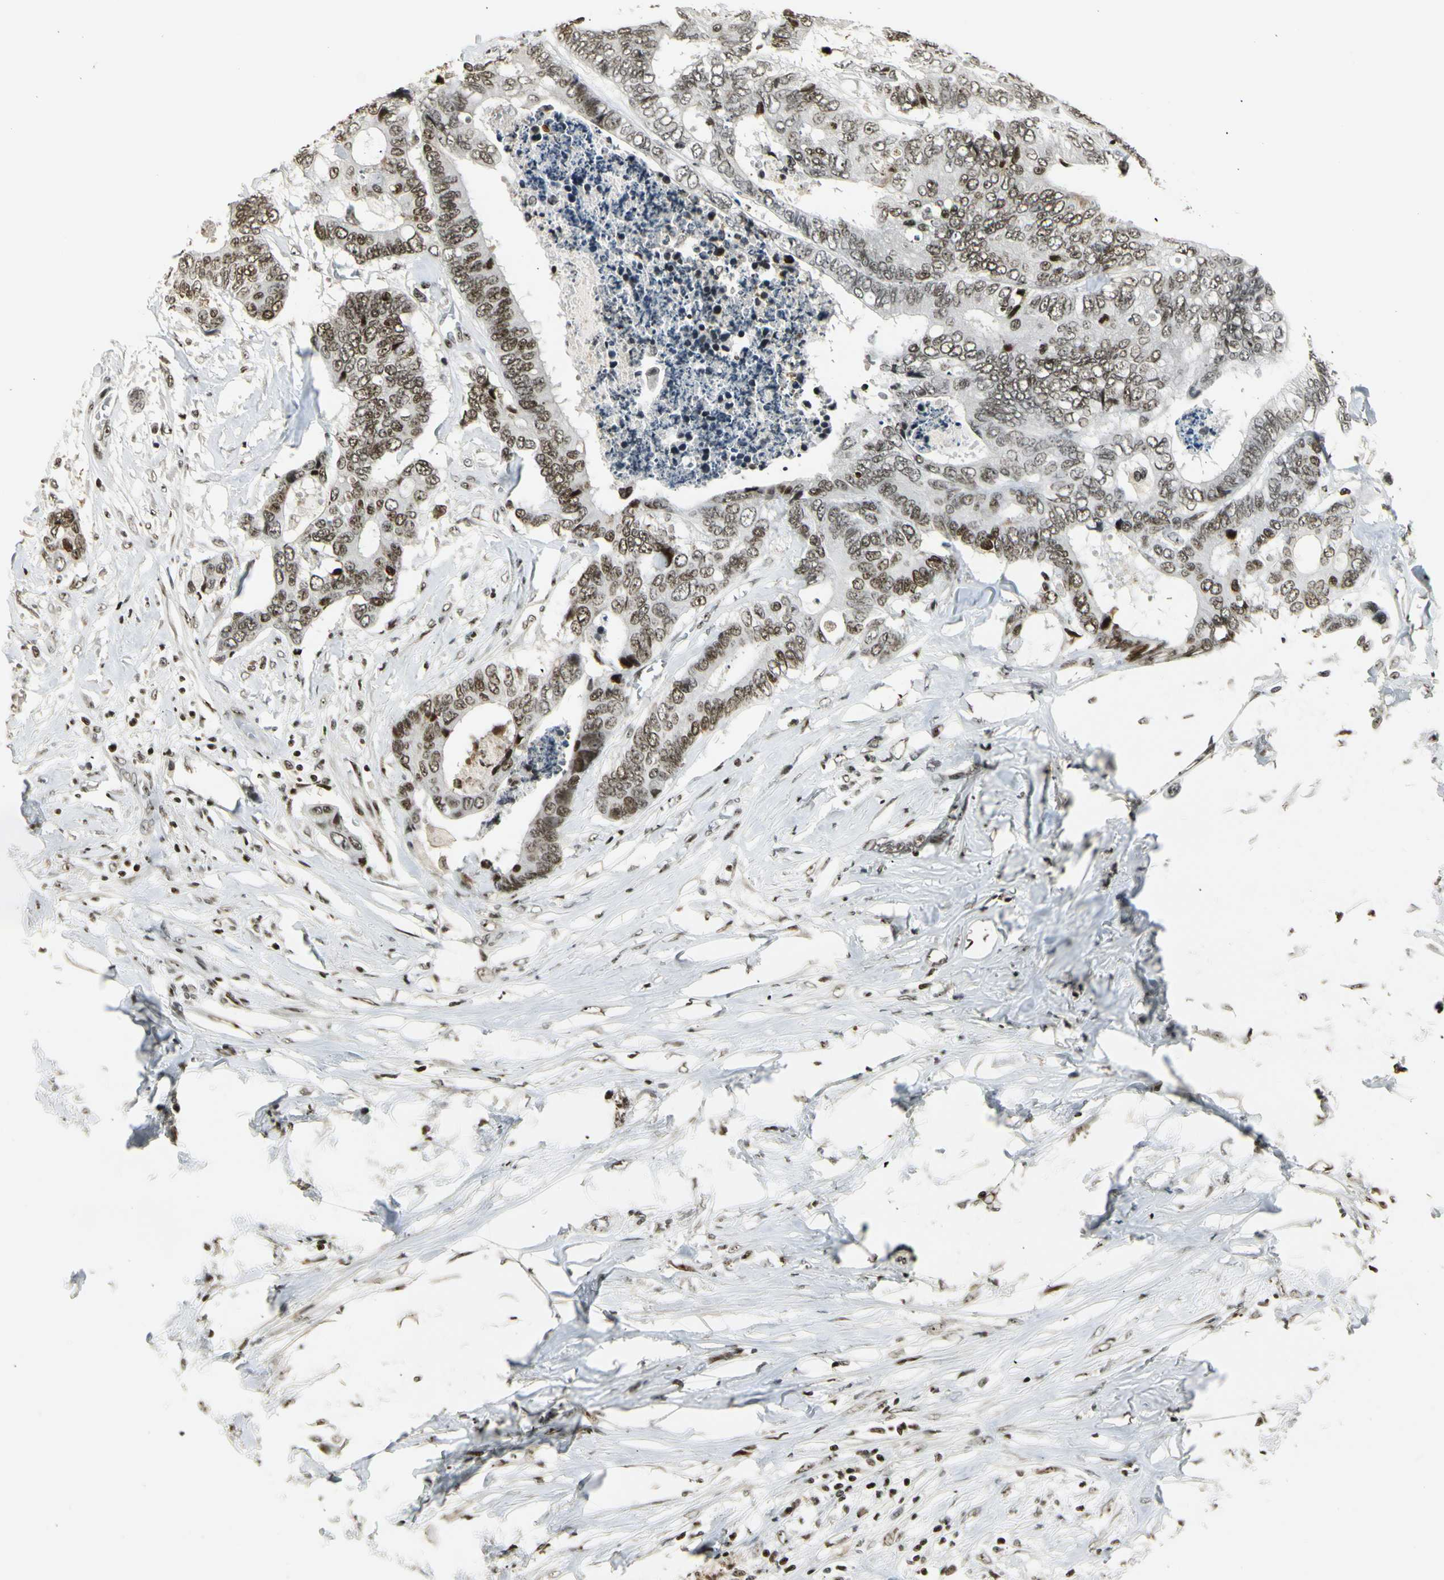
{"staining": {"intensity": "strong", "quantity": ">75%", "location": "nuclear"}, "tissue": "colorectal cancer", "cell_type": "Tumor cells", "image_type": "cancer", "snomed": [{"axis": "morphology", "description": "Adenocarcinoma, NOS"}, {"axis": "topography", "description": "Rectum"}], "caption": "Strong nuclear protein positivity is seen in about >75% of tumor cells in adenocarcinoma (colorectal).", "gene": "UBTF", "patient": {"sex": "male", "age": 55}}